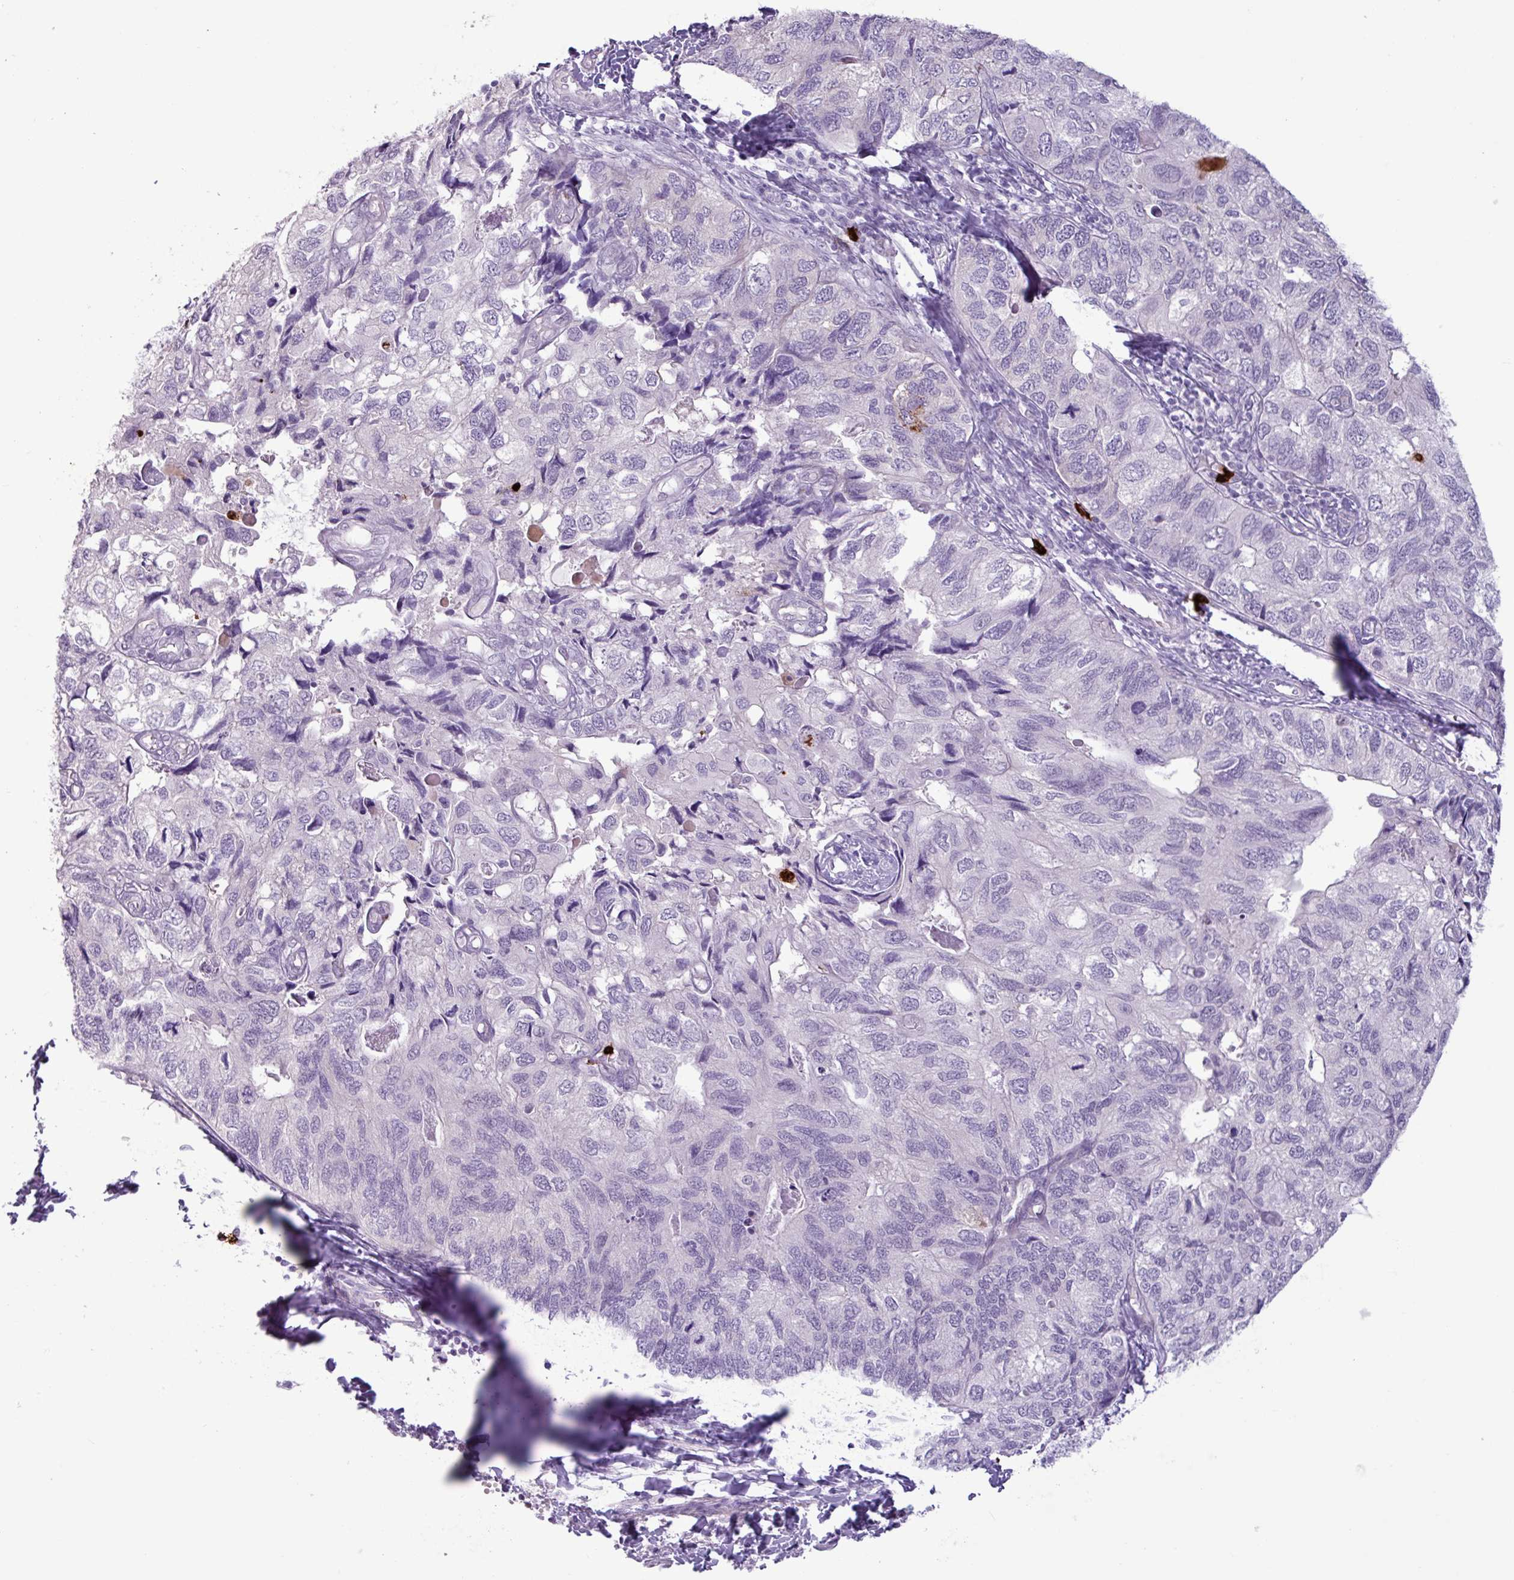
{"staining": {"intensity": "negative", "quantity": "none", "location": "none"}, "tissue": "endometrial cancer", "cell_type": "Tumor cells", "image_type": "cancer", "snomed": [{"axis": "morphology", "description": "Carcinoma, NOS"}, {"axis": "topography", "description": "Uterus"}], "caption": "Human endometrial cancer (carcinoma) stained for a protein using immunohistochemistry demonstrates no staining in tumor cells.", "gene": "TMEM178A", "patient": {"sex": "female", "age": 76}}